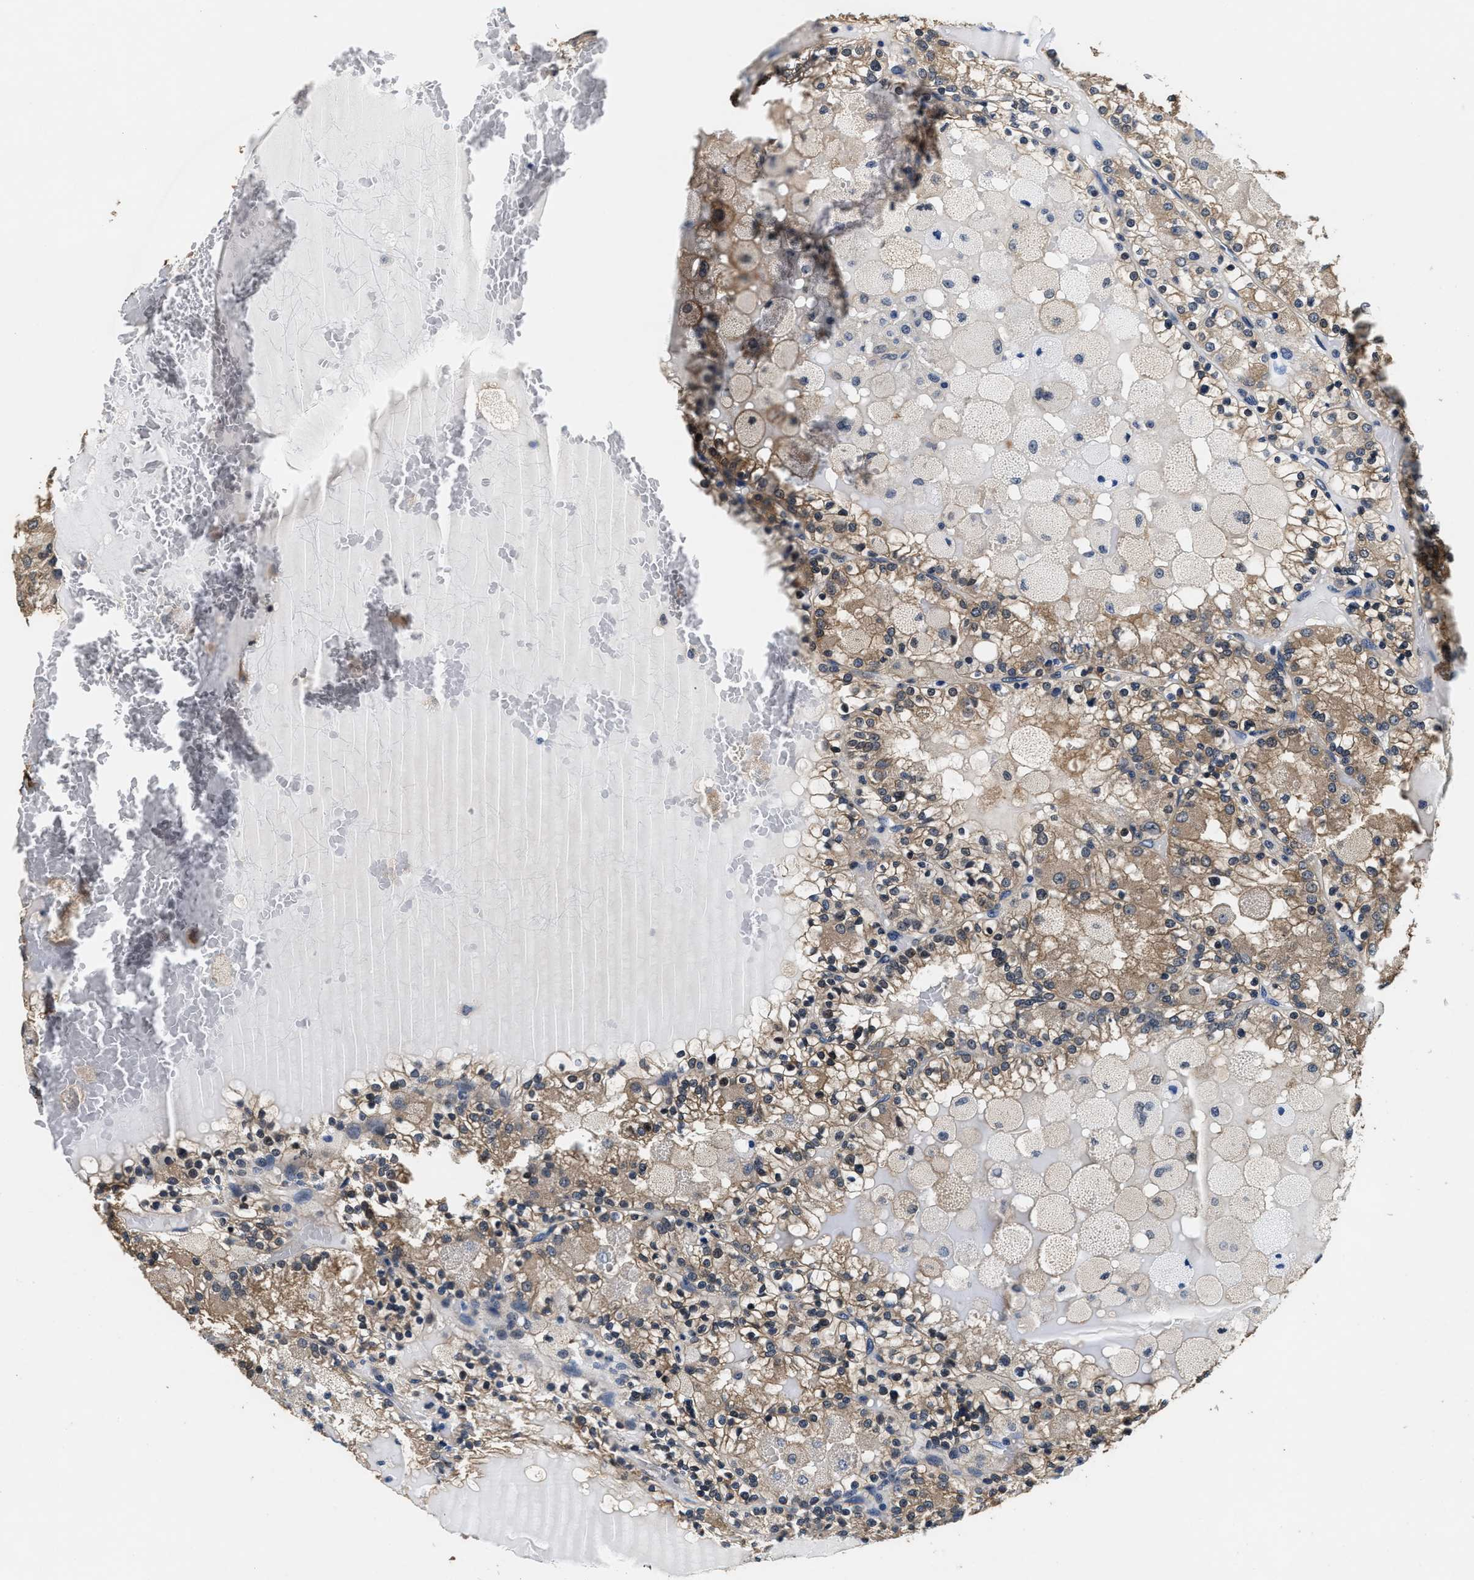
{"staining": {"intensity": "moderate", "quantity": ">75%", "location": "cytoplasmic/membranous"}, "tissue": "renal cancer", "cell_type": "Tumor cells", "image_type": "cancer", "snomed": [{"axis": "morphology", "description": "Adenocarcinoma, NOS"}, {"axis": "topography", "description": "Kidney"}], "caption": "Protein staining by IHC exhibits moderate cytoplasmic/membranous expression in approximately >75% of tumor cells in renal cancer. Immunohistochemistry (ihc) stains the protein in brown and the nuclei are stained blue.", "gene": "PHPT1", "patient": {"sex": "female", "age": 56}}